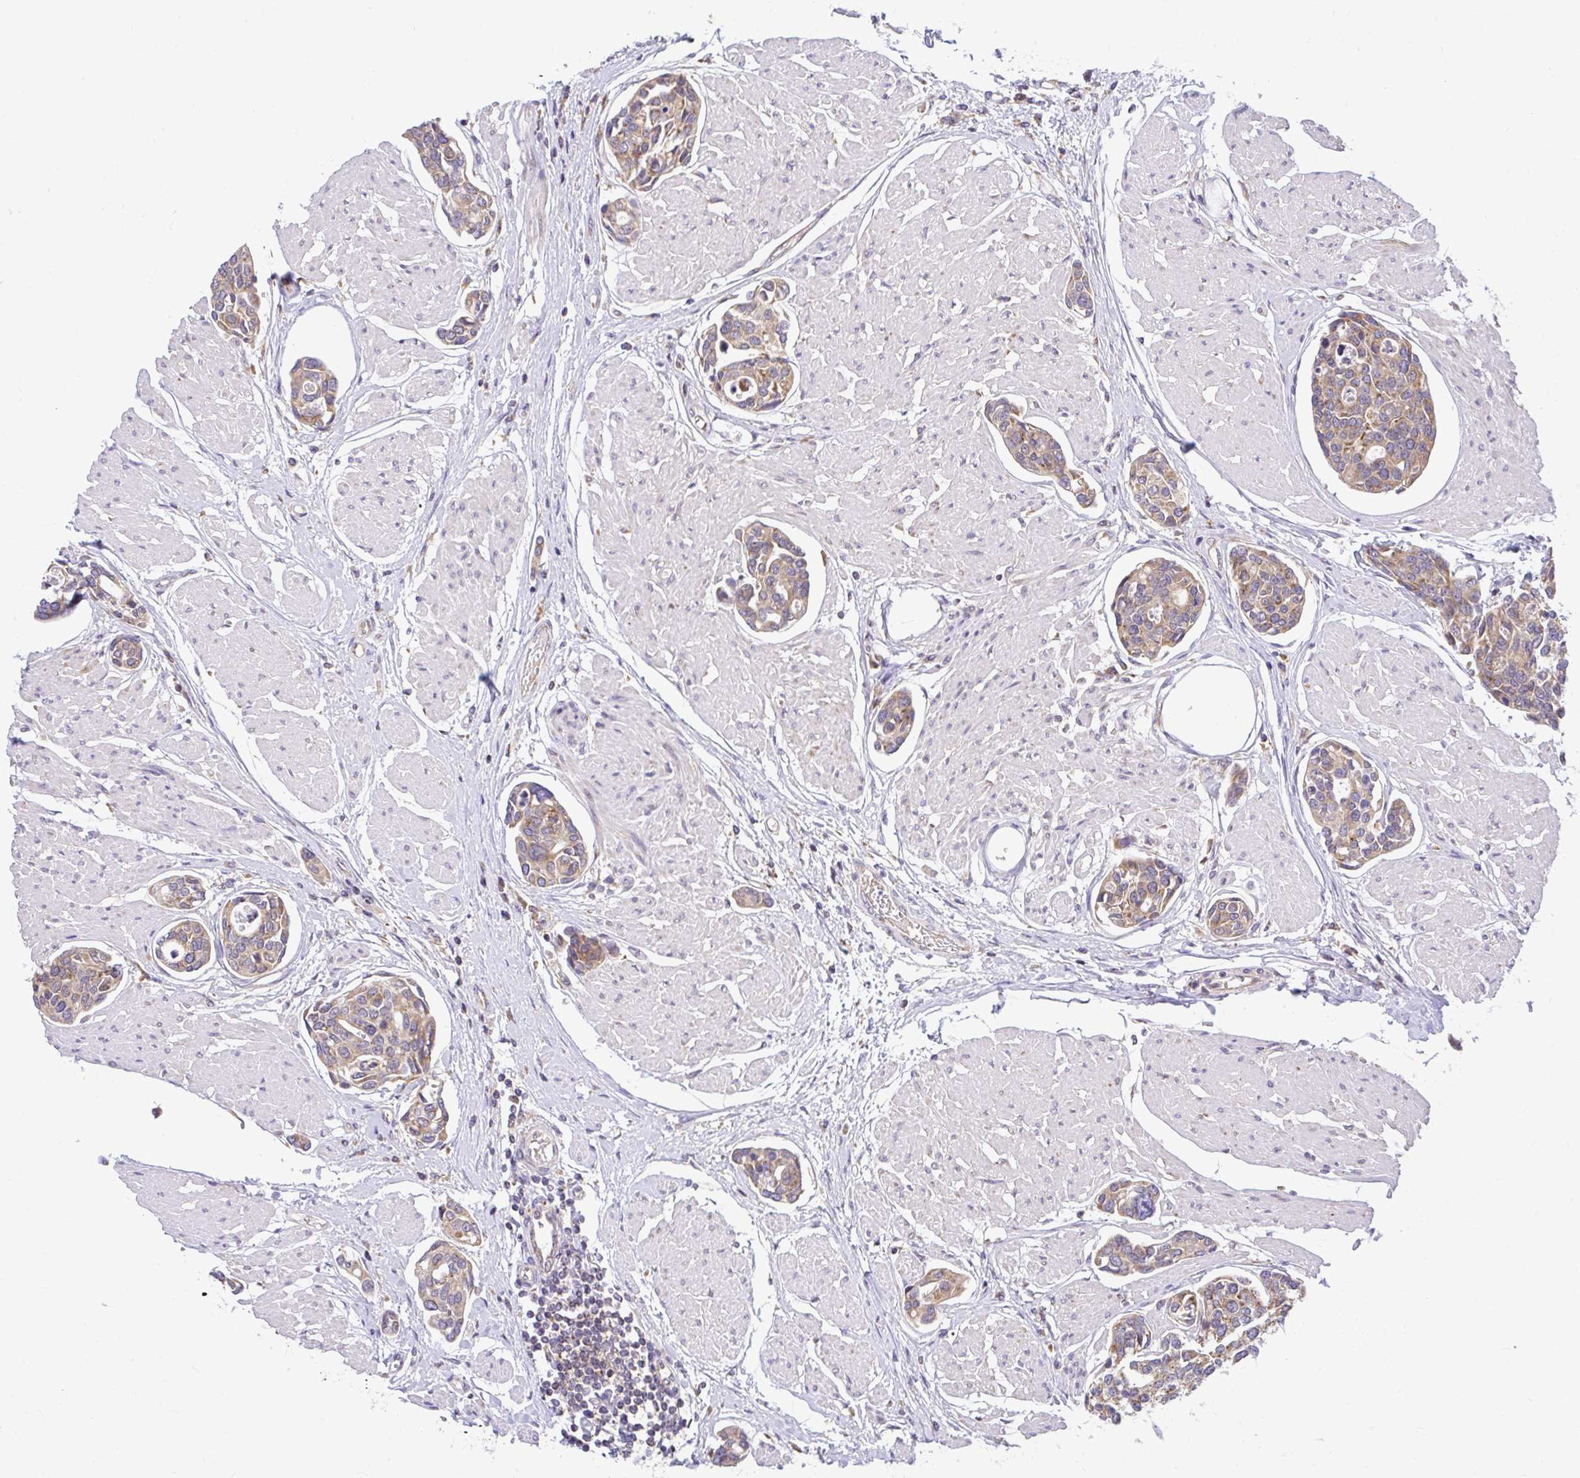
{"staining": {"intensity": "moderate", "quantity": ">75%", "location": "cytoplasmic/membranous"}, "tissue": "urothelial cancer", "cell_type": "Tumor cells", "image_type": "cancer", "snomed": [{"axis": "morphology", "description": "Urothelial carcinoma, High grade"}, {"axis": "topography", "description": "Urinary bladder"}], "caption": "Protein analysis of urothelial cancer tissue shows moderate cytoplasmic/membranous positivity in about >75% of tumor cells.", "gene": "VTI1B", "patient": {"sex": "male", "age": 78}}